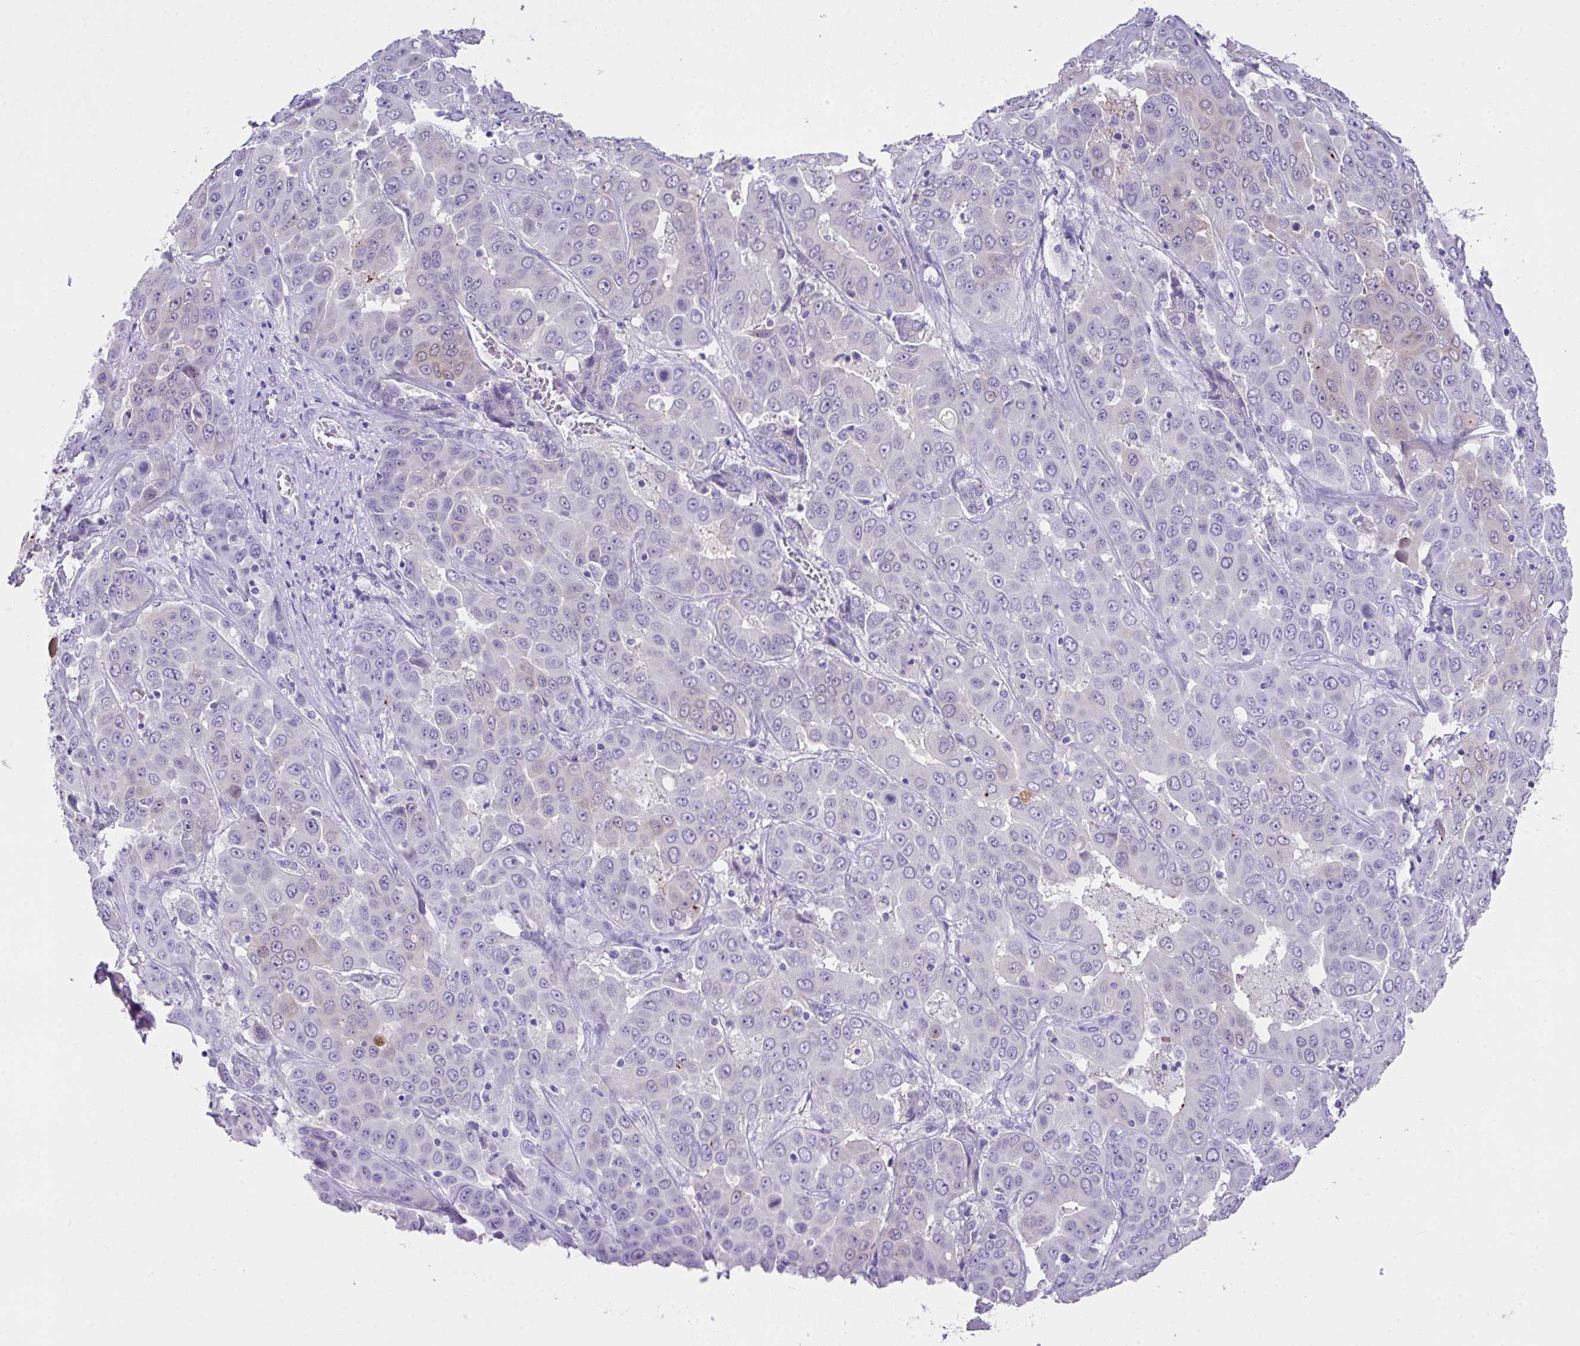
{"staining": {"intensity": "negative", "quantity": "none", "location": "none"}, "tissue": "liver cancer", "cell_type": "Tumor cells", "image_type": "cancer", "snomed": [{"axis": "morphology", "description": "Cholangiocarcinoma"}, {"axis": "topography", "description": "Liver"}], "caption": "A micrograph of human liver cancer is negative for staining in tumor cells. The staining is performed using DAB brown chromogen with nuclei counter-stained in using hematoxylin.", "gene": "LGALS4", "patient": {"sex": "female", "age": 52}}